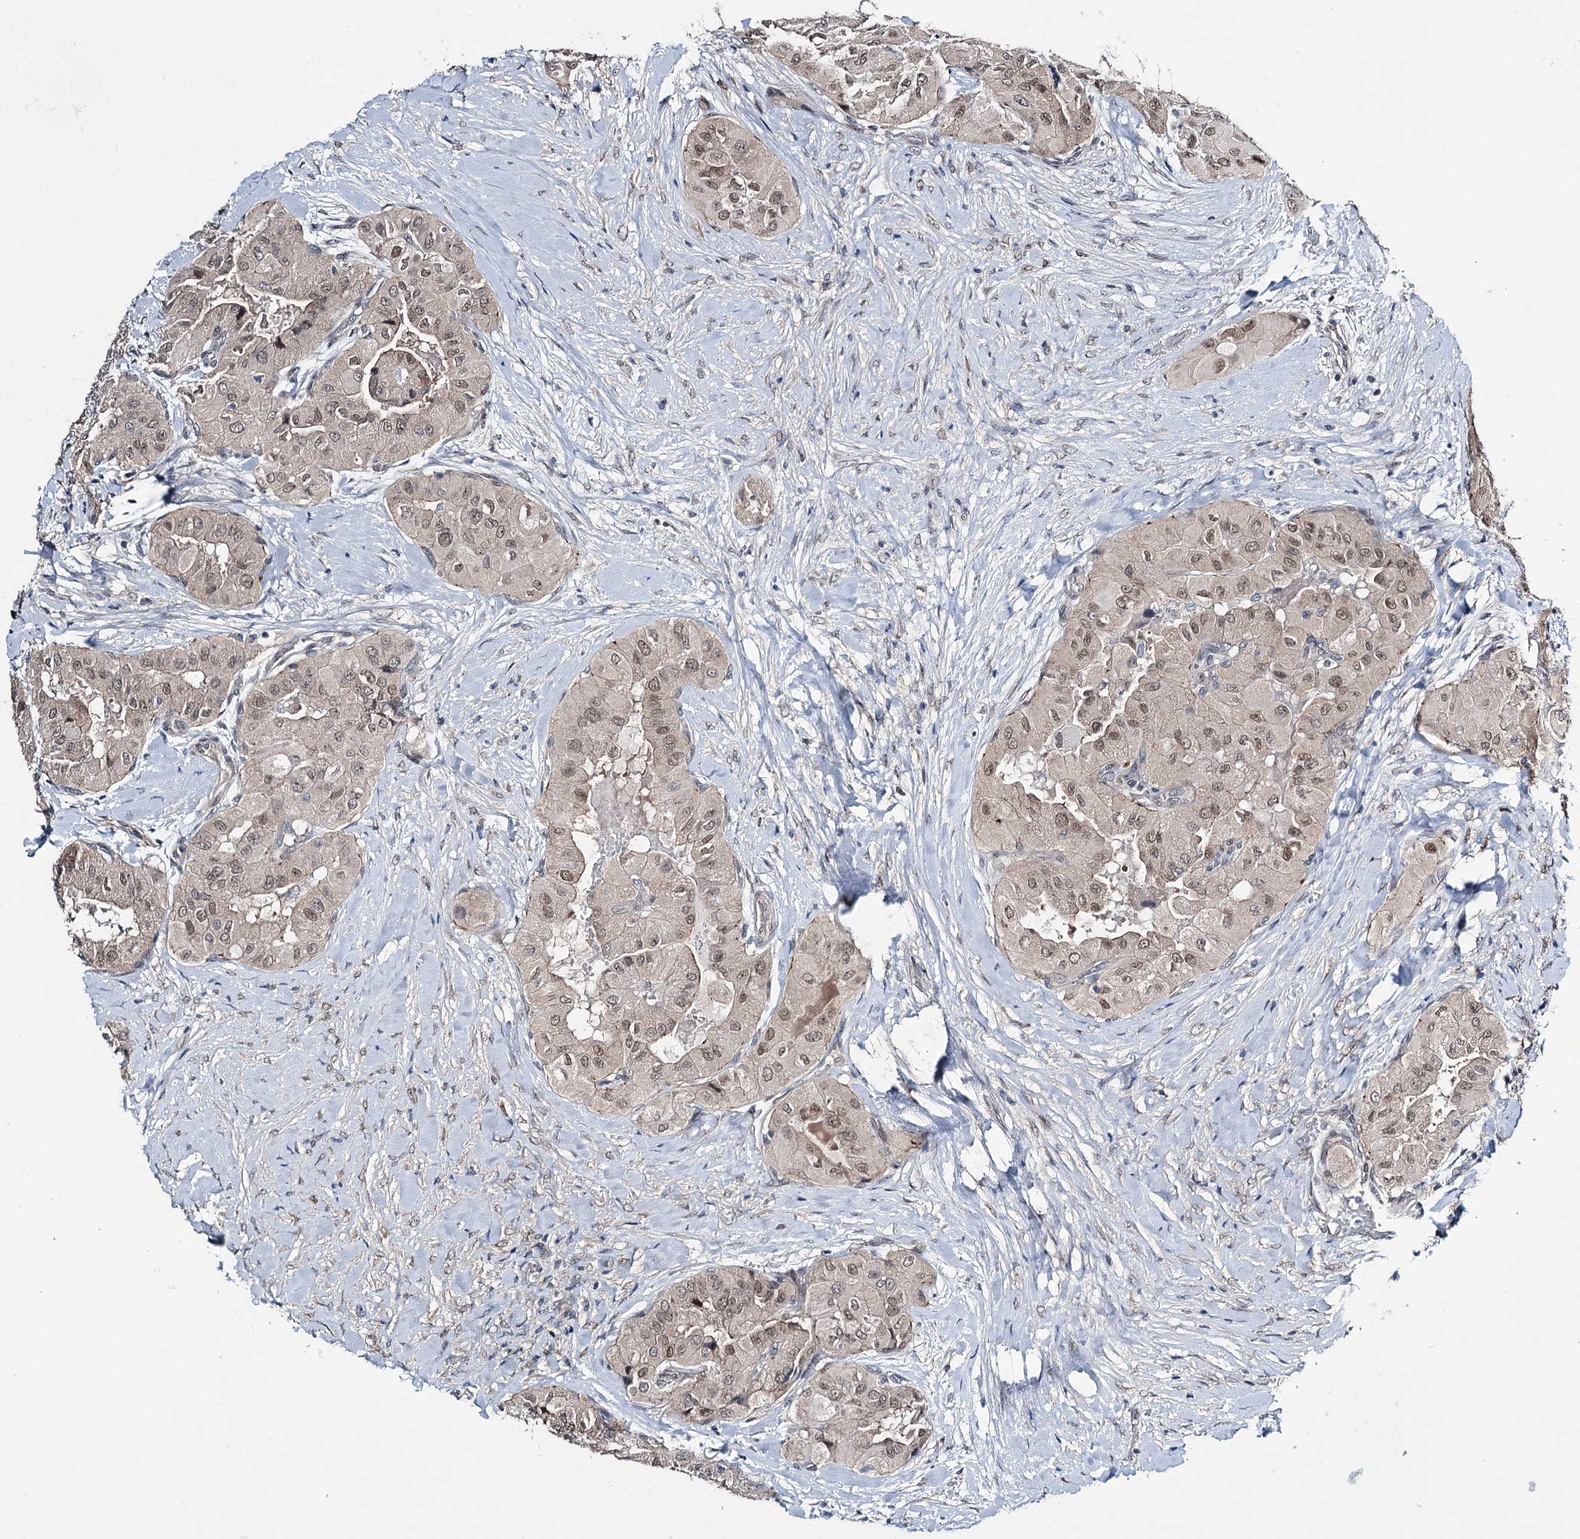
{"staining": {"intensity": "weak", "quantity": ">75%", "location": "nuclear"}, "tissue": "thyroid cancer", "cell_type": "Tumor cells", "image_type": "cancer", "snomed": [{"axis": "morphology", "description": "Papillary adenocarcinoma, NOS"}, {"axis": "topography", "description": "Thyroid gland"}], "caption": "Immunohistochemistry (IHC) of thyroid cancer reveals low levels of weak nuclear positivity in about >75% of tumor cells.", "gene": "DCUN1D4", "patient": {"sex": "female", "age": 59}}